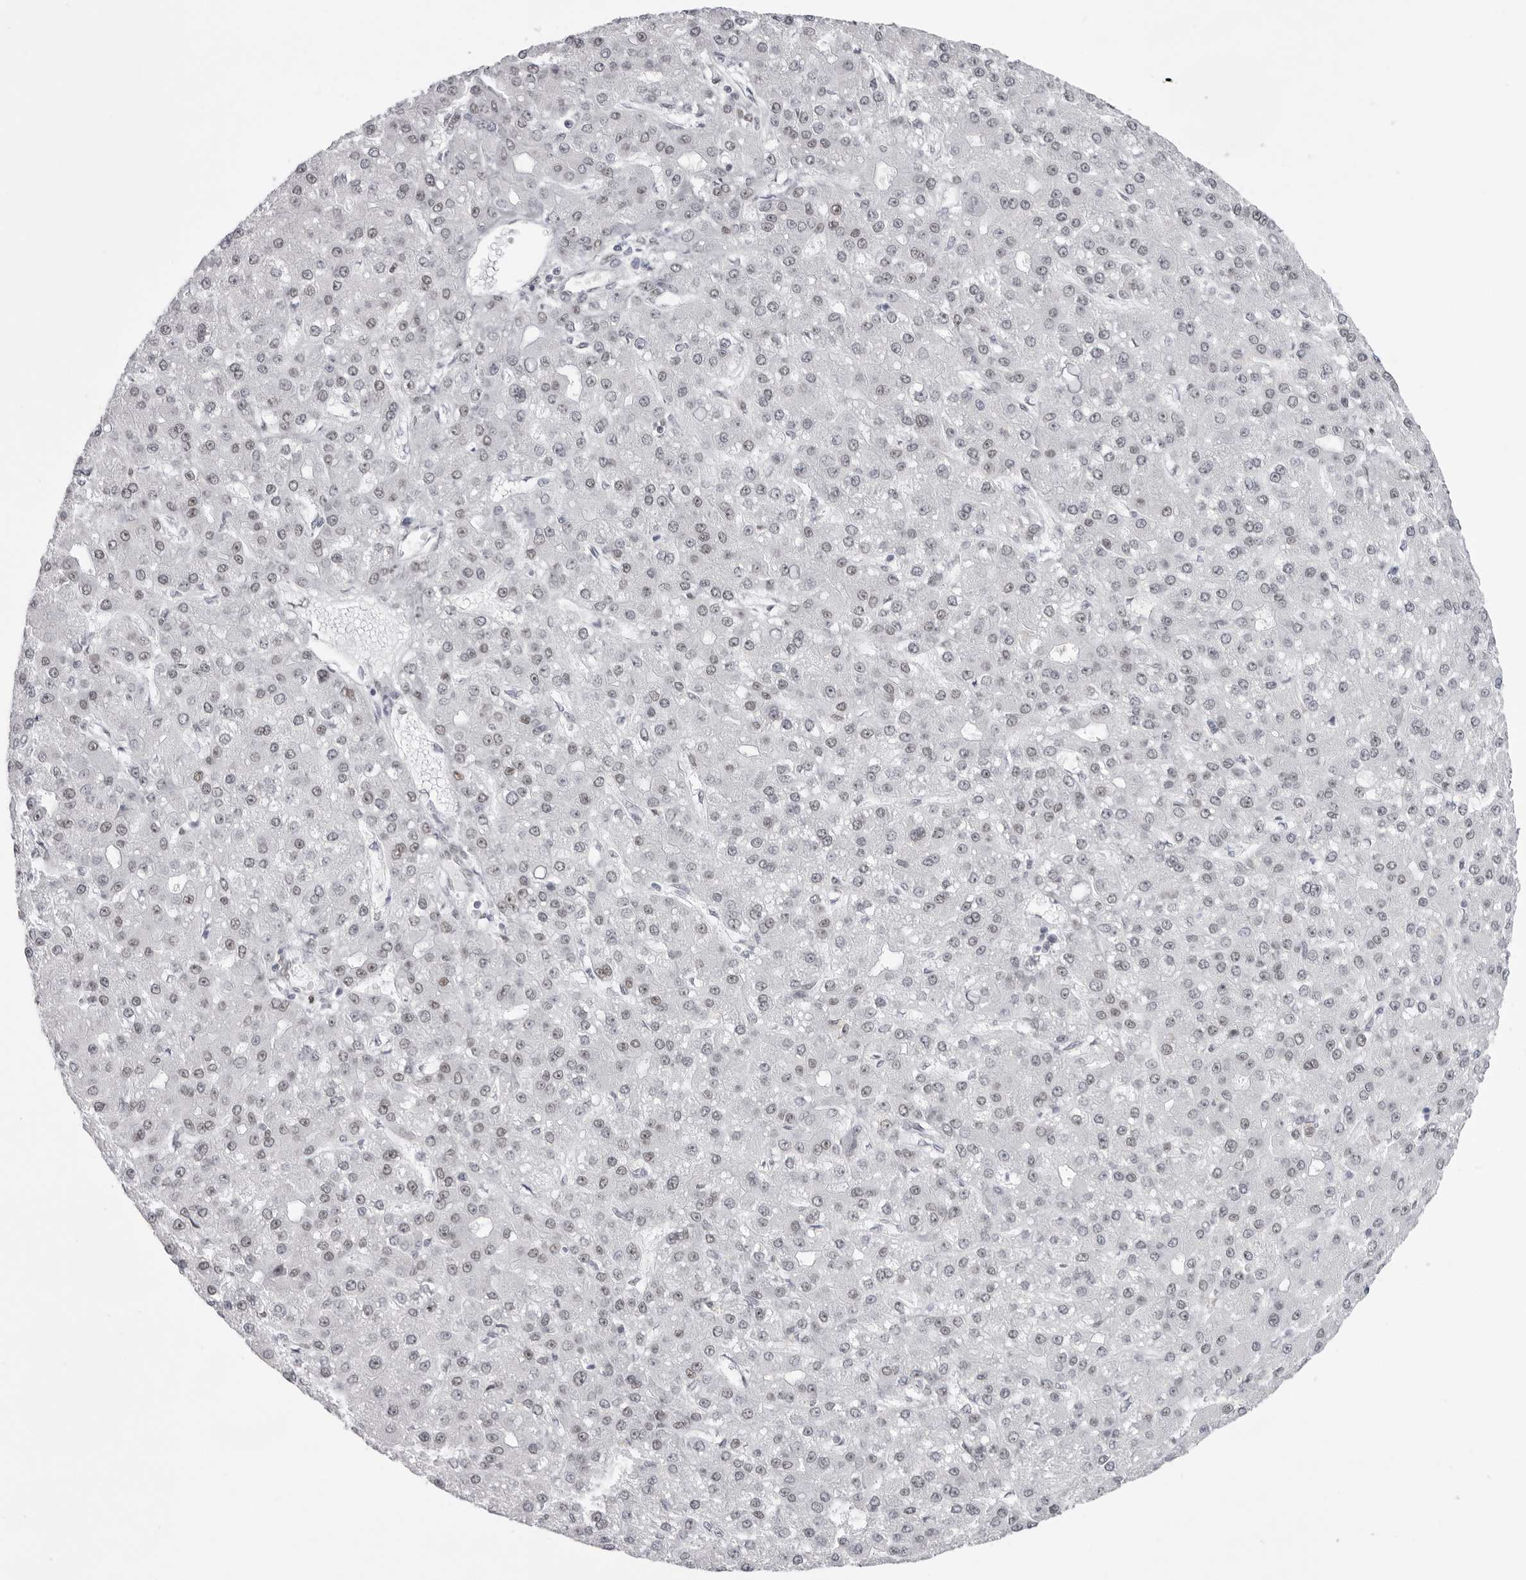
{"staining": {"intensity": "weak", "quantity": ">75%", "location": "nuclear"}, "tissue": "liver cancer", "cell_type": "Tumor cells", "image_type": "cancer", "snomed": [{"axis": "morphology", "description": "Carcinoma, Hepatocellular, NOS"}, {"axis": "topography", "description": "Liver"}], "caption": "Protein staining demonstrates weak nuclear expression in about >75% of tumor cells in liver hepatocellular carcinoma. The protein is shown in brown color, while the nuclei are stained blue.", "gene": "IRF2BP2", "patient": {"sex": "male", "age": 67}}